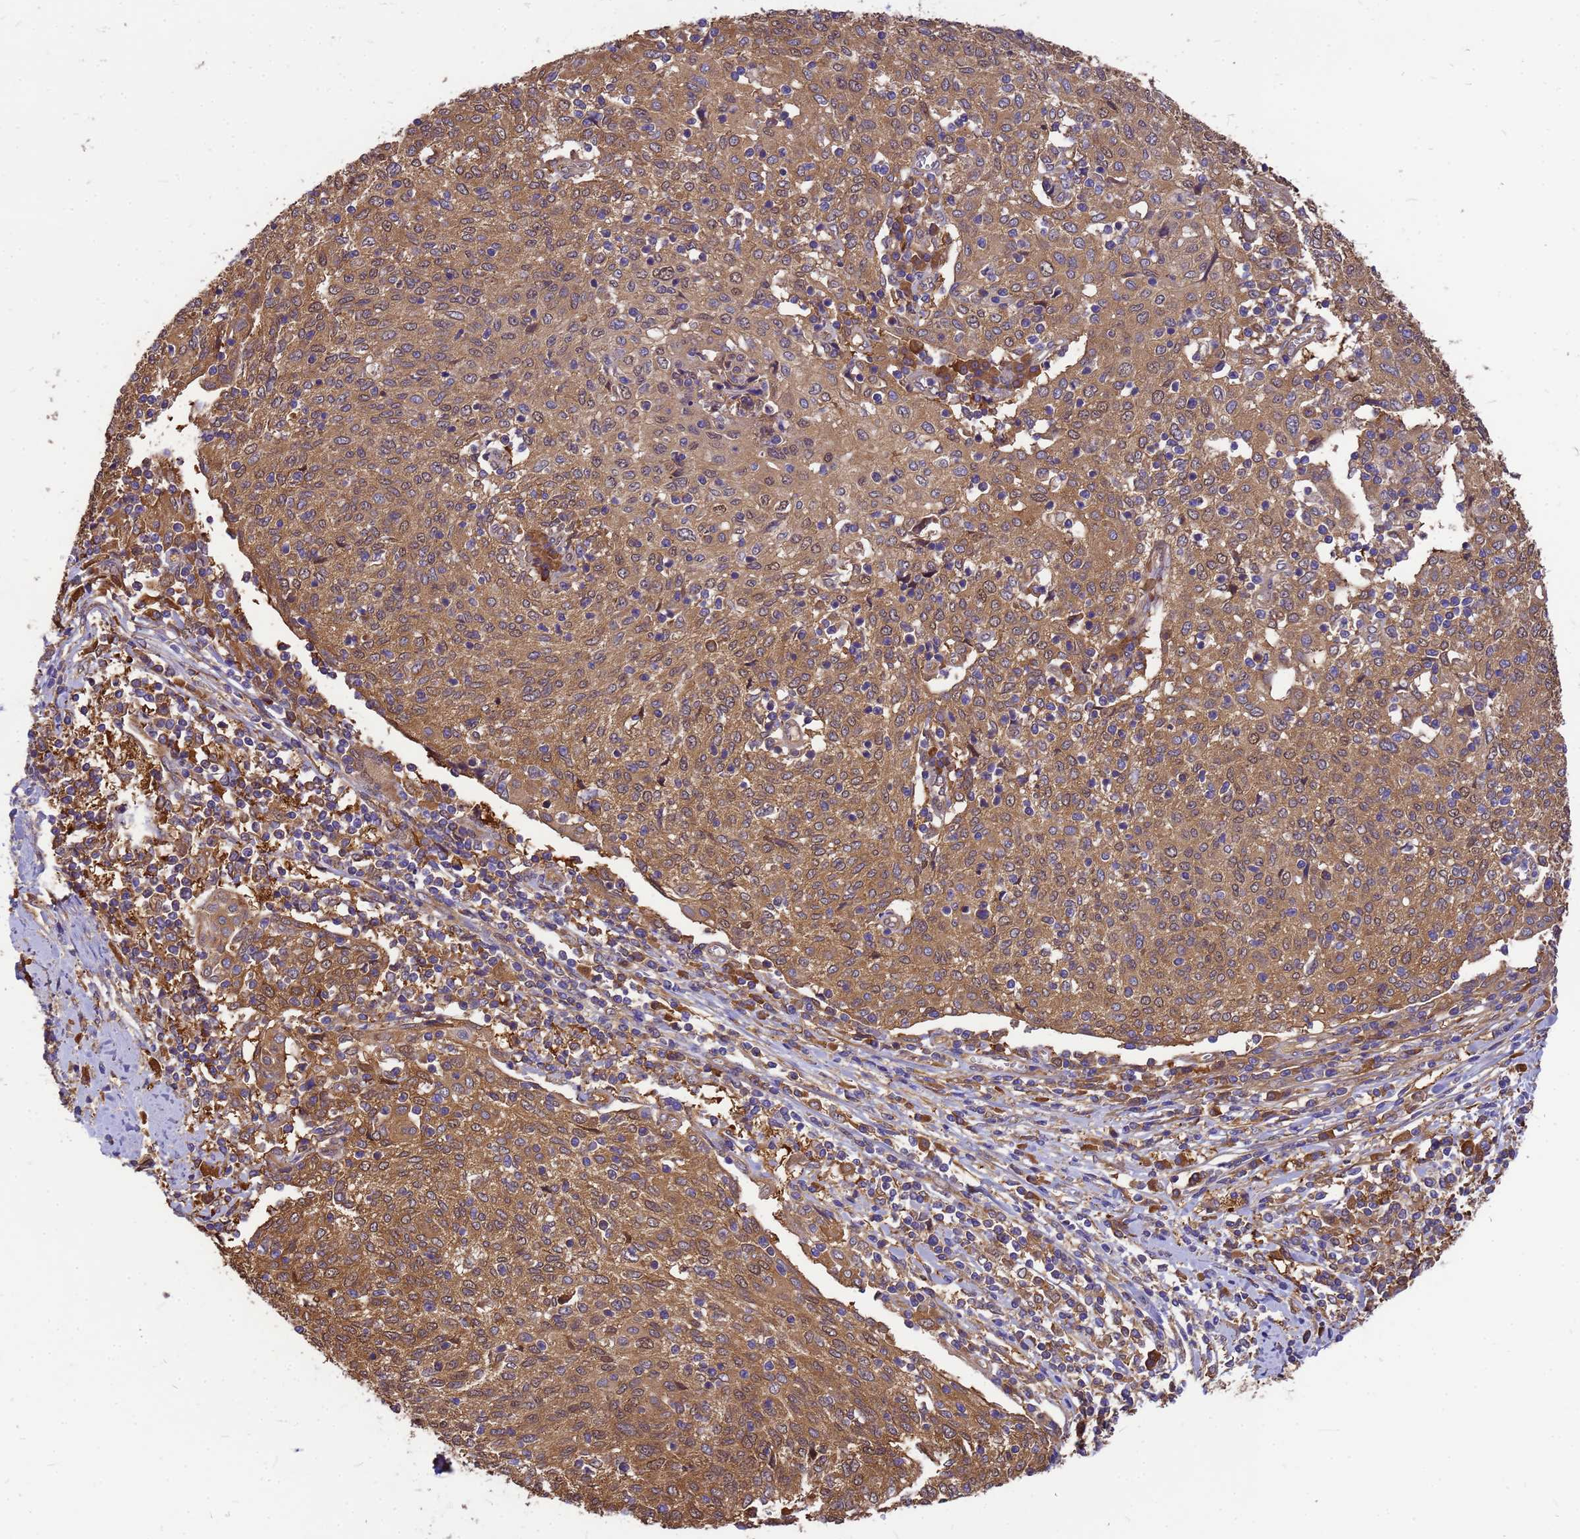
{"staining": {"intensity": "moderate", "quantity": ">75%", "location": "cytoplasmic/membranous"}, "tissue": "cervical cancer", "cell_type": "Tumor cells", "image_type": "cancer", "snomed": [{"axis": "morphology", "description": "Squamous cell carcinoma, NOS"}, {"axis": "topography", "description": "Cervix"}], "caption": "Tumor cells show medium levels of moderate cytoplasmic/membranous expression in about >75% of cells in human cervical cancer.", "gene": "GID4", "patient": {"sex": "female", "age": 52}}